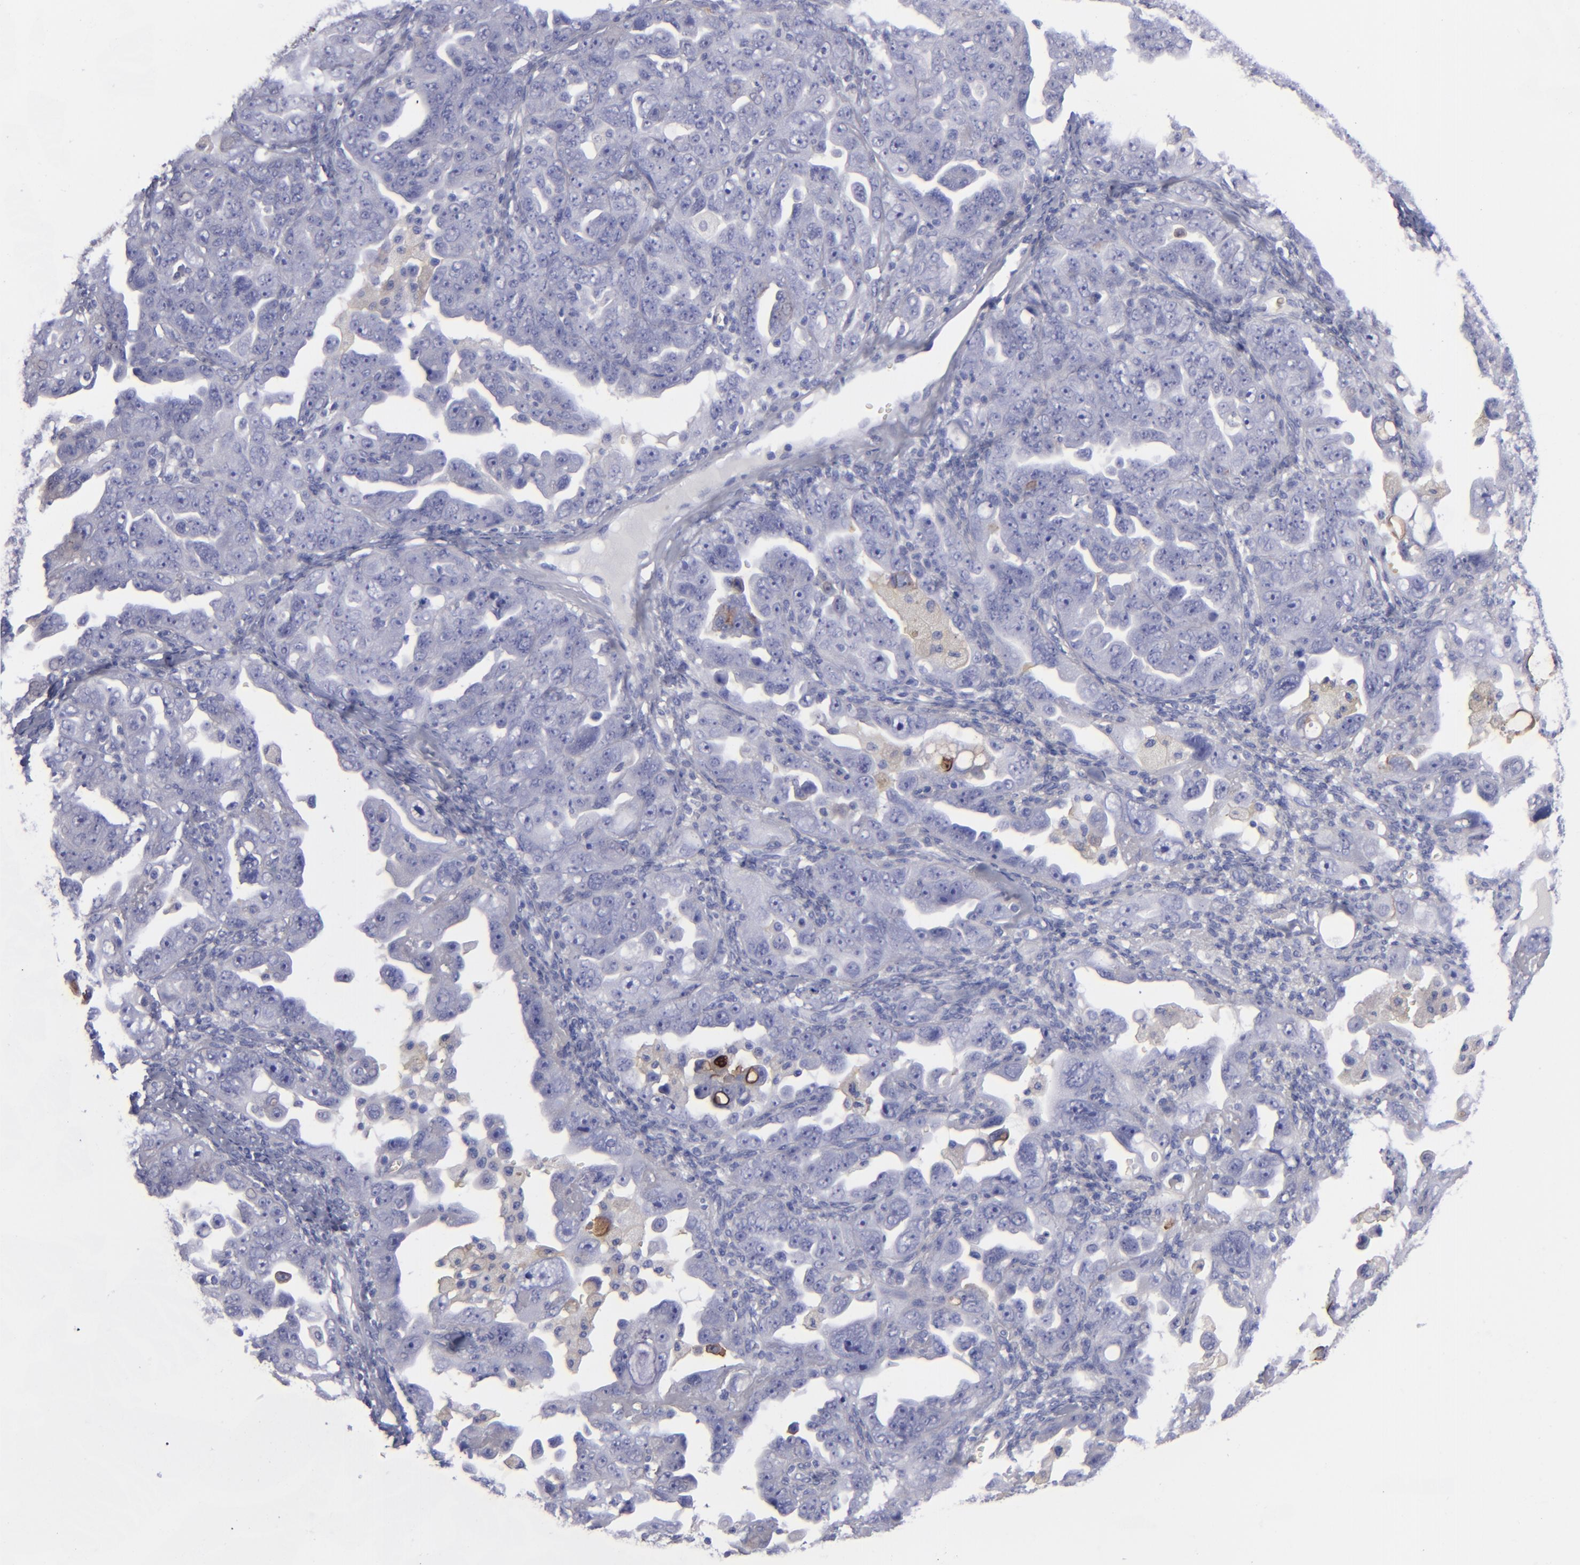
{"staining": {"intensity": "negative", "quantity": "none", "location": "none"}, "tissue": "ovarian cancer", "cell_type": "Tumor cells", "image_type": "cancer", "snomed": [{"axis": "morphology", "description": "Cystadenocarcinoma, serous, NOS"}, {"axis": "topography", "description": "Ovary"}], "caption": "High magnification brightfield microscopy of ovarian cancer stained with DAB (3,3'-diaminobenzidine) (brown) and counterstained with hematoxylin (blue): tumor cells show no significant expression. (Brightfield microscopy of DAB (3,3'-diaminobenzidine) IHC at high magnification).", "gene": "ANPEP", "patient": {"sex": "female", "age": 66}}